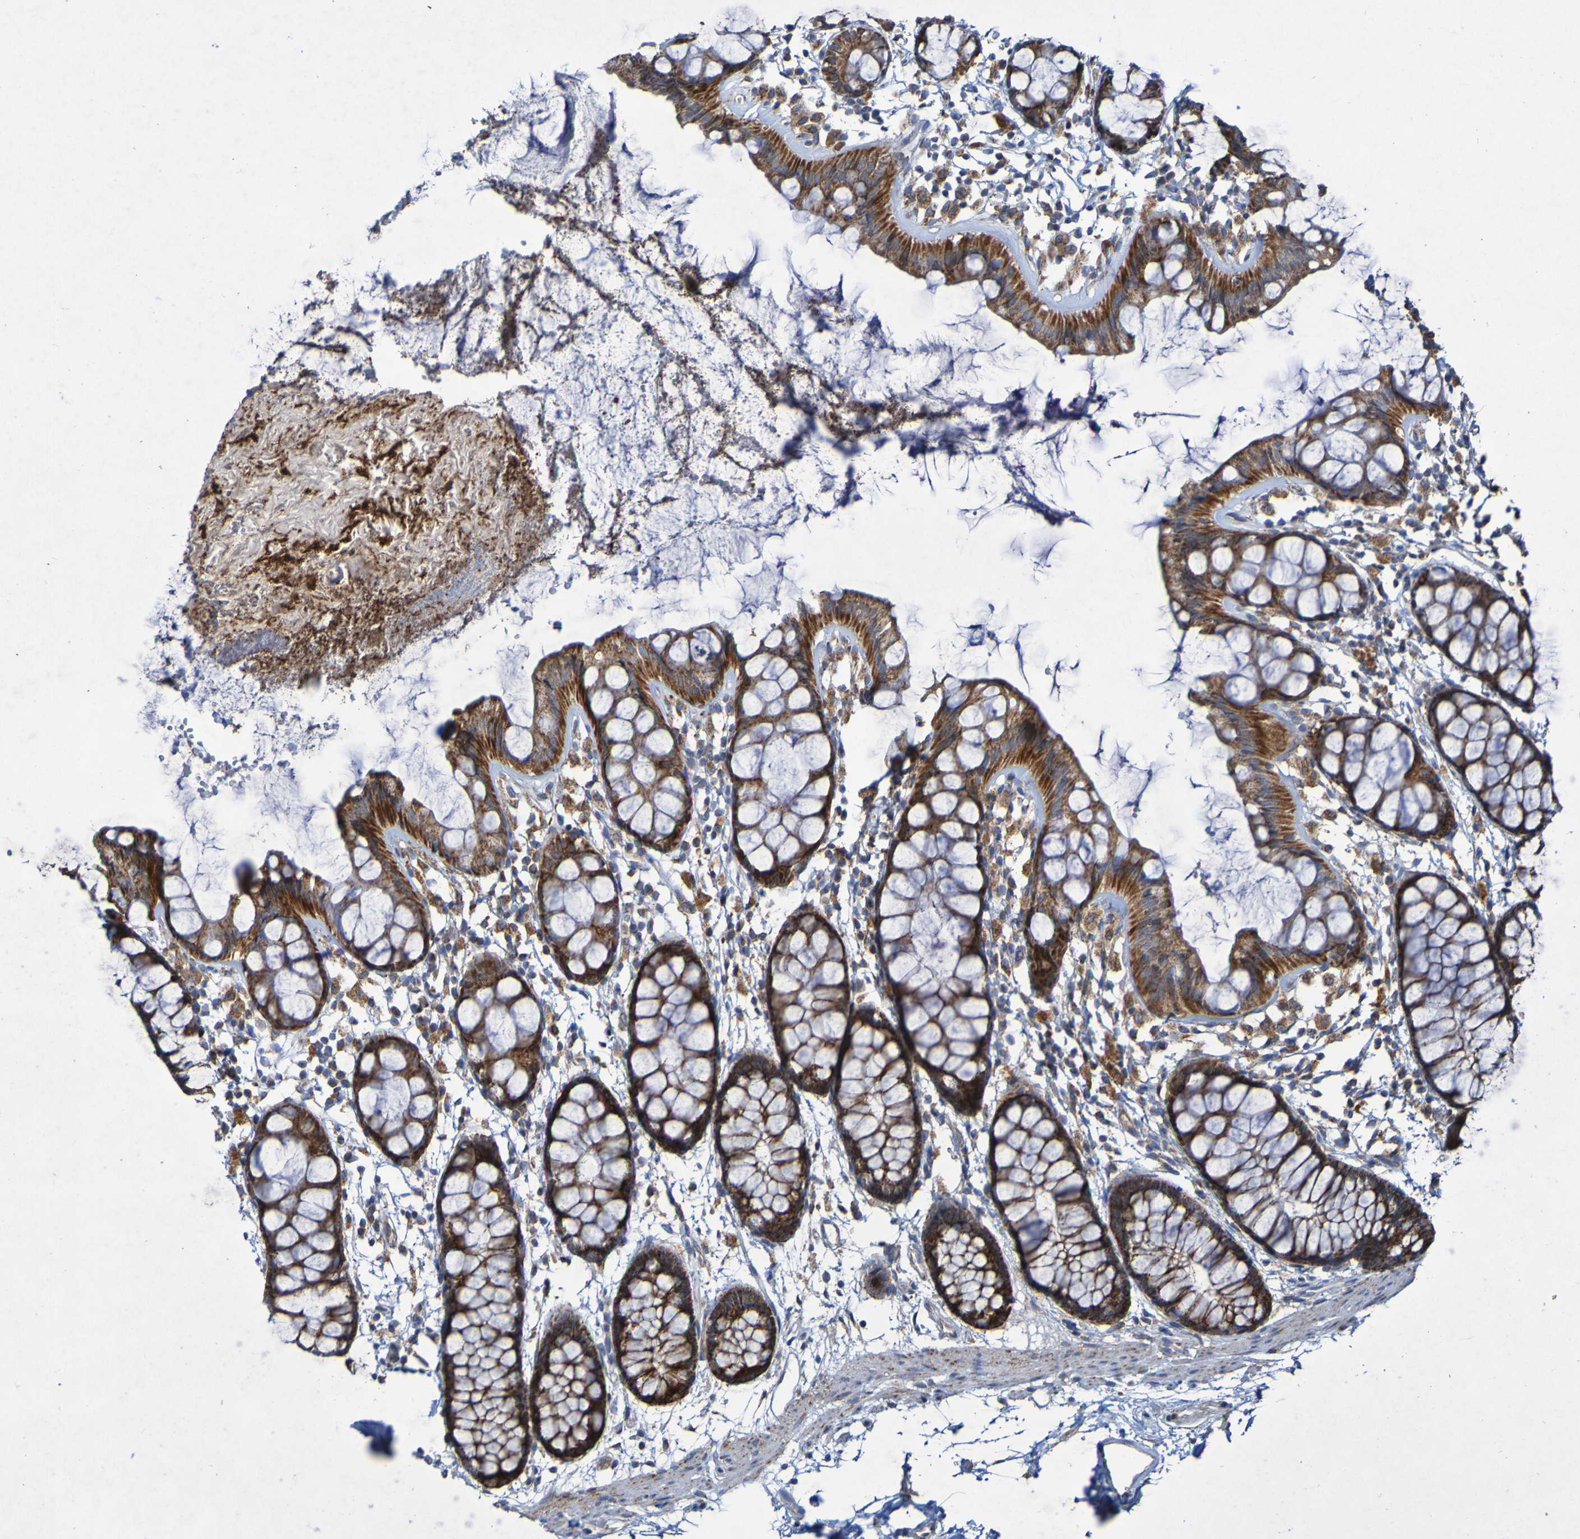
{"staining": {"intensity": "strong", "quantity": ">75%", "location": "cytoplasmic/membranous"}, "tissue": "rectum", "cell_type": "Glandular cells", "image_type": "normal", "snomed": [{"axis": "morphology", "description": "Normal tissue, NOS"}, {"axis": "topography", "description": "Rectum"}], "caption": "Immunohistochemistry (IHC) of normal rectum reveals high levels of strong cytoplasmic/membranous expression in about >75% of glandular cells.", "gene": "CCDC51", "patient": {"sex": "female", "age": 66}}